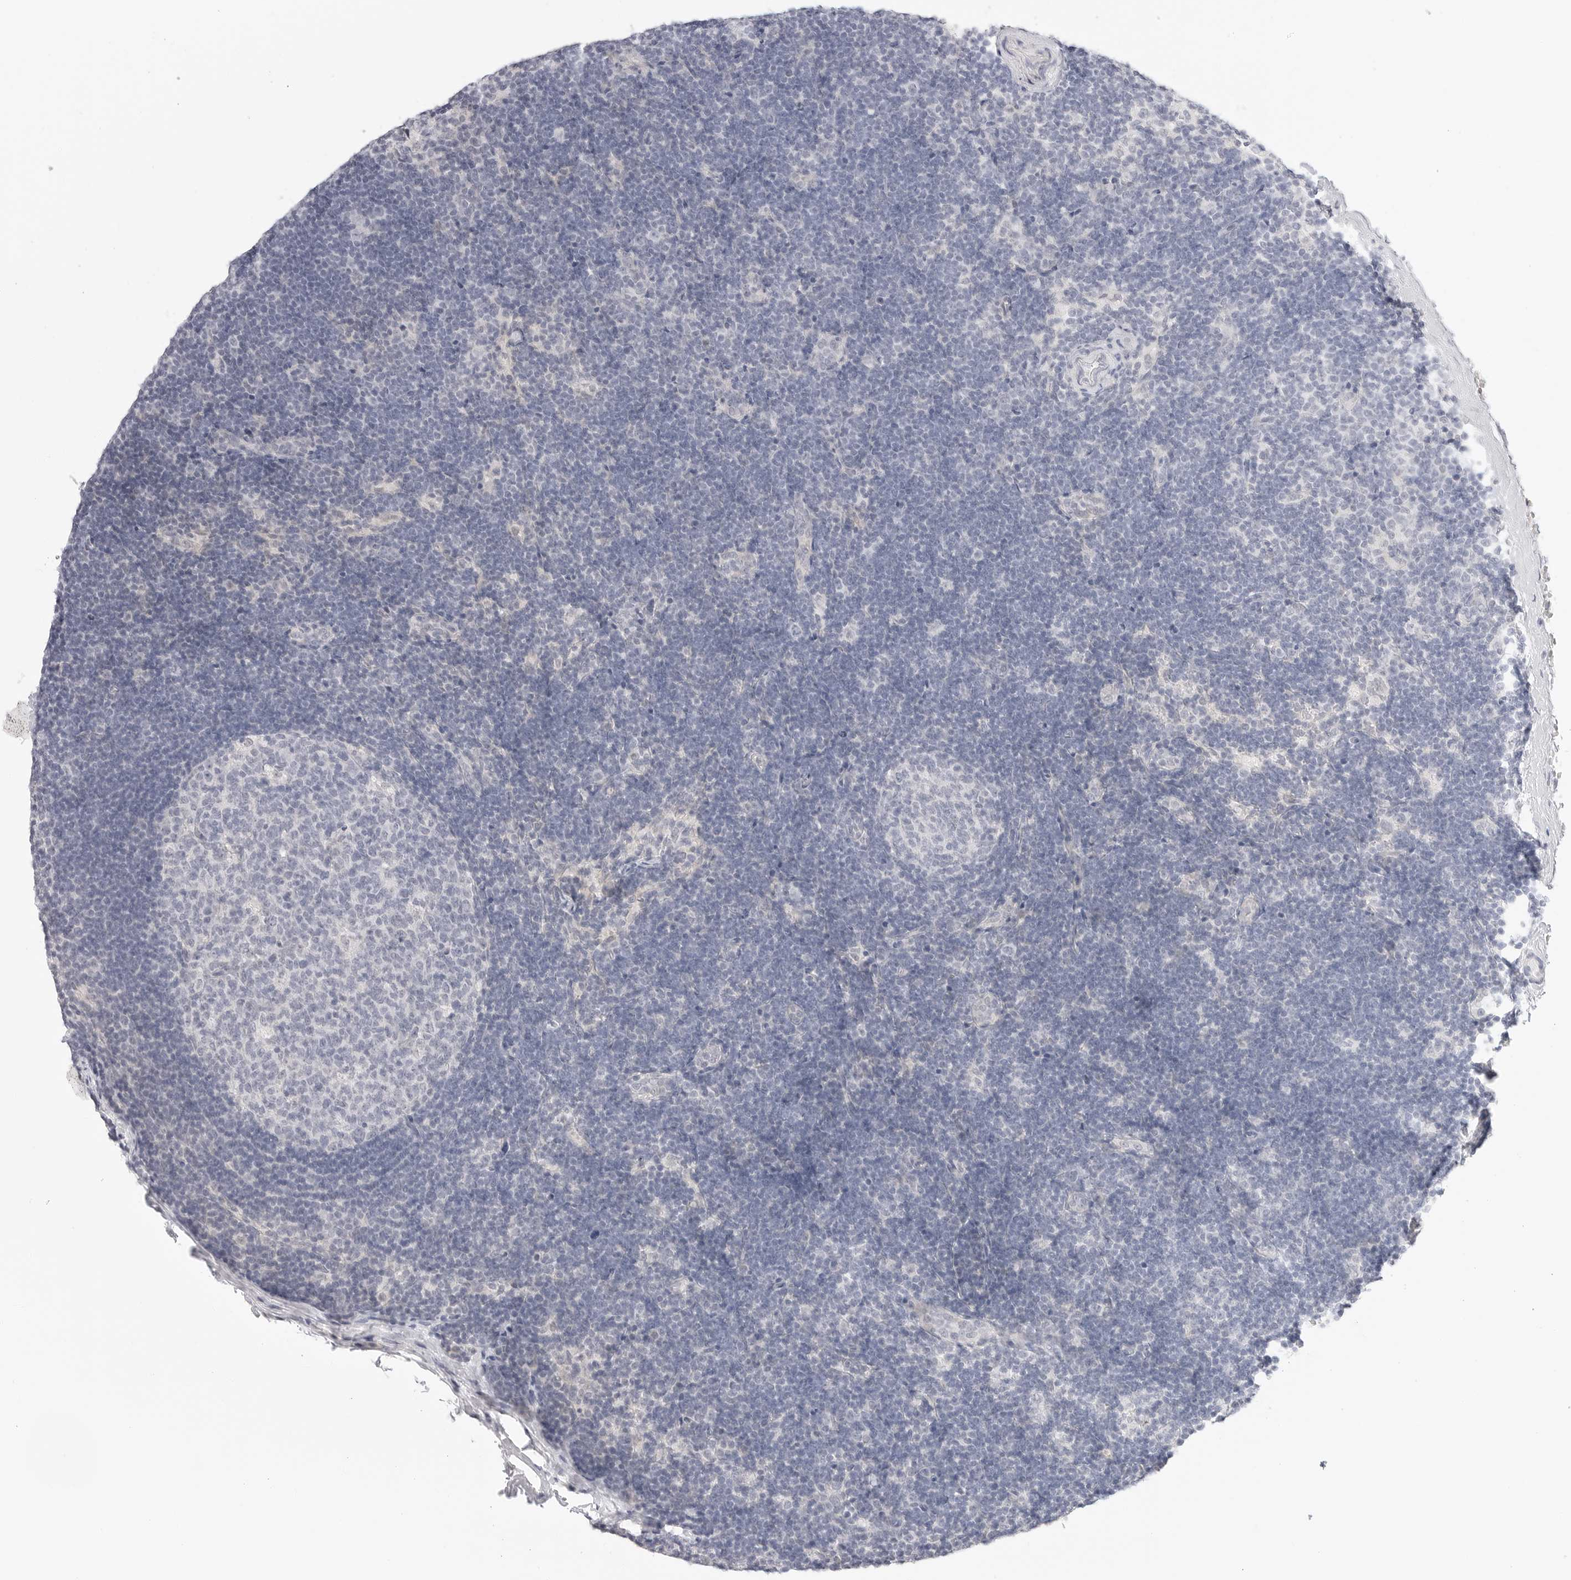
{"staining": {"intensity": "negative", "quantity": "none", "location": "none"}, "tissue": "lymph node", "cell_type": "Germinal center cells", "image_type": "normal", "snomed": [{"axis": "morphology", "description": "Normal tissue, NOS"}, {"axis": "topography", "description": "Lymph node"}], "caption": "Germinal center cells show no significant expression in benign lymph node. The staining was performed using DAB (3,3'-diaminobenzidine) to visualize the protein expression in brown, while the nuclei were stained in blue with hematoxylin (Magnification: 20x).", "gene": "HMGCS2", "patient": {"sex": "female", "age": 22}}